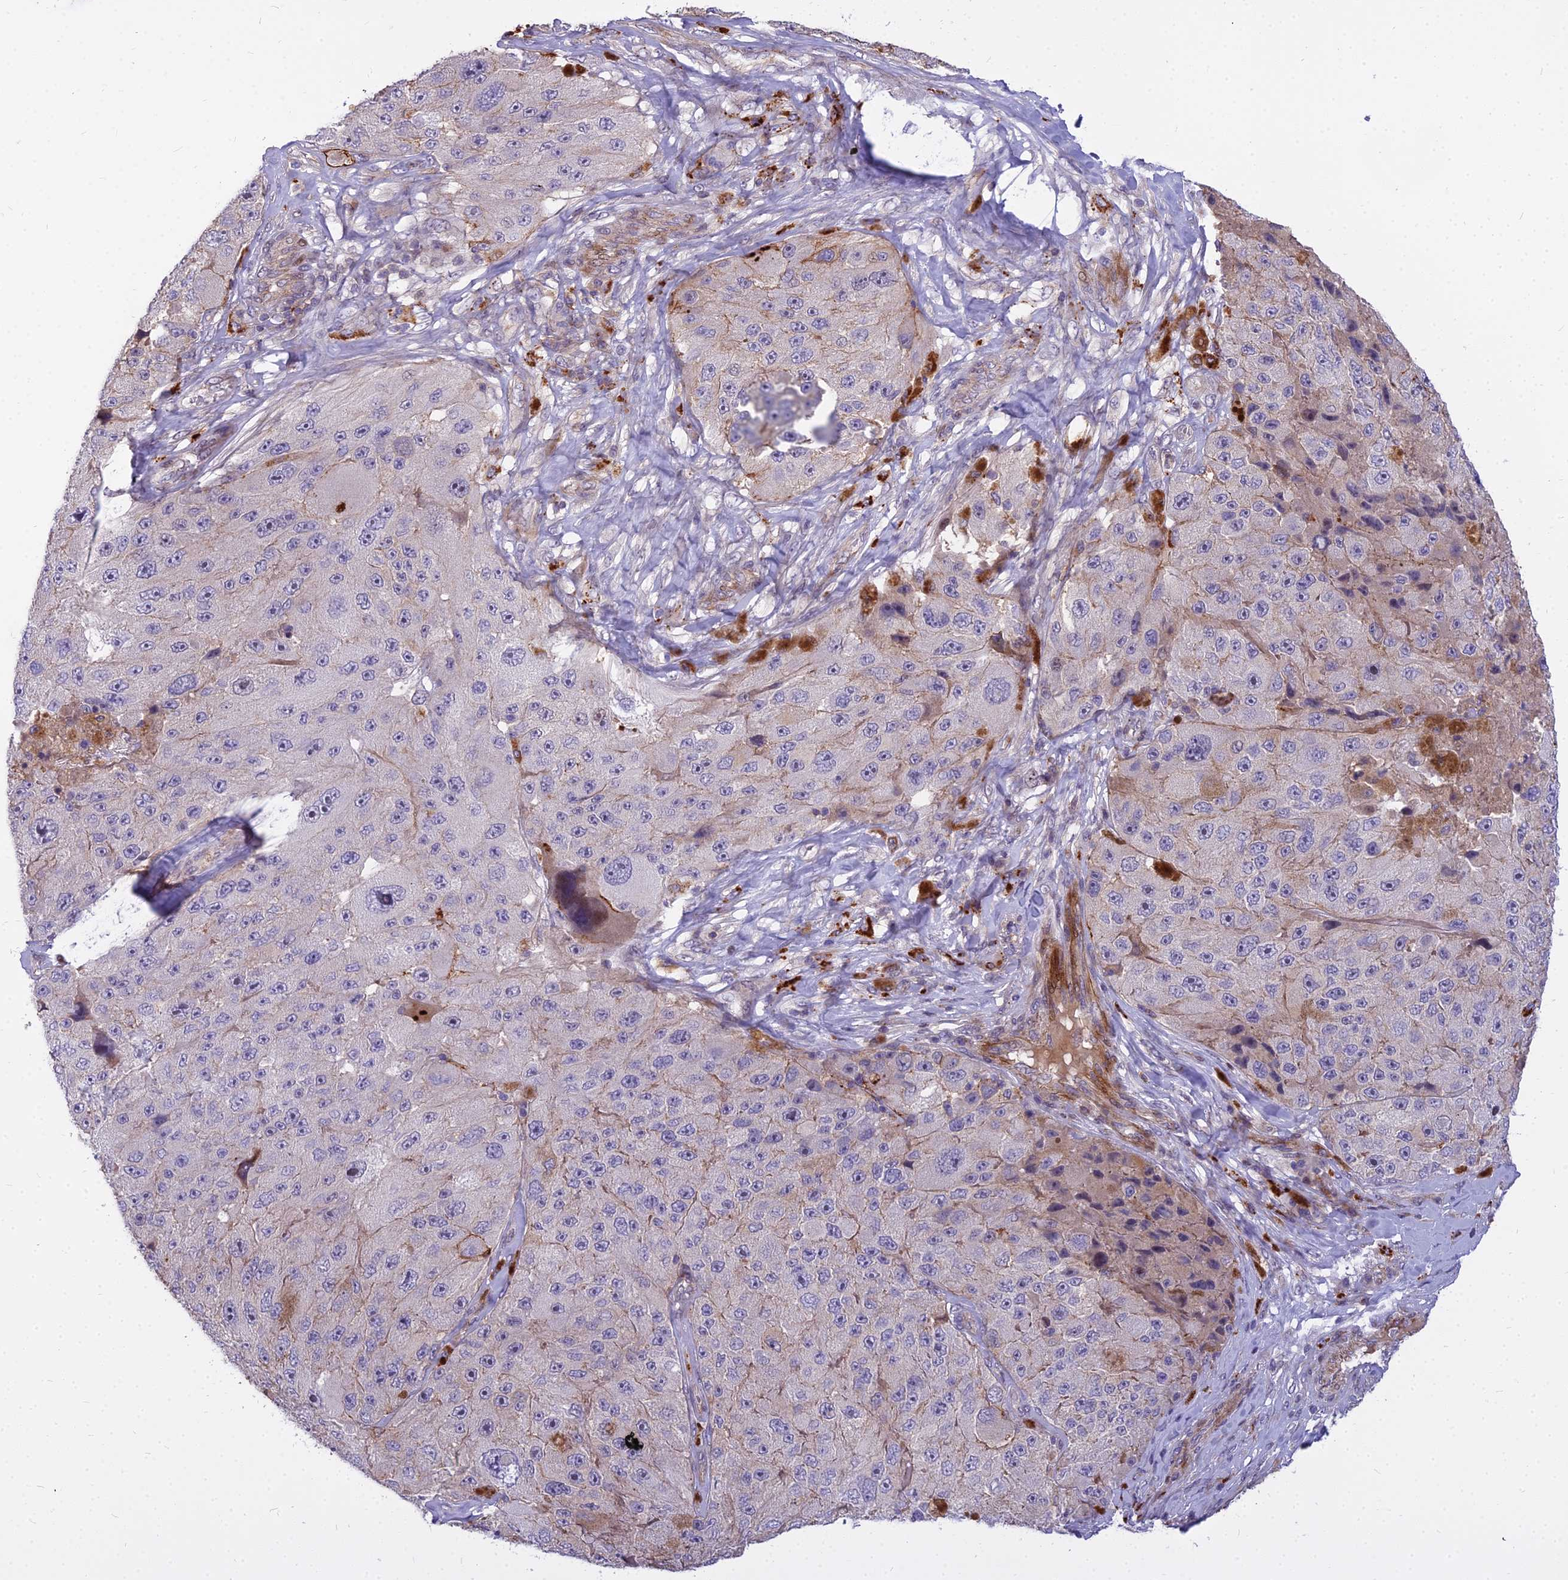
{"staining": {"intensity": "negative", "quantity": "none", "location": "none"}, "tissue": "melanoma", "cell_type": "Tumor cells", "image_type": "cancer", "snomed": [{"axis": "morphology", "description": "Malignant melanoma, Metastatic site"}, {"axis": "topography", "description": "Lymph node"}], "caption": "High power microscopy image of an immunohistochemistry (IHC) photomicrograph of melanoma, revealing no significant staining in tumor cells.", "gene": "GLYATL3", "patient": {"sex": "male", "age": 62}}